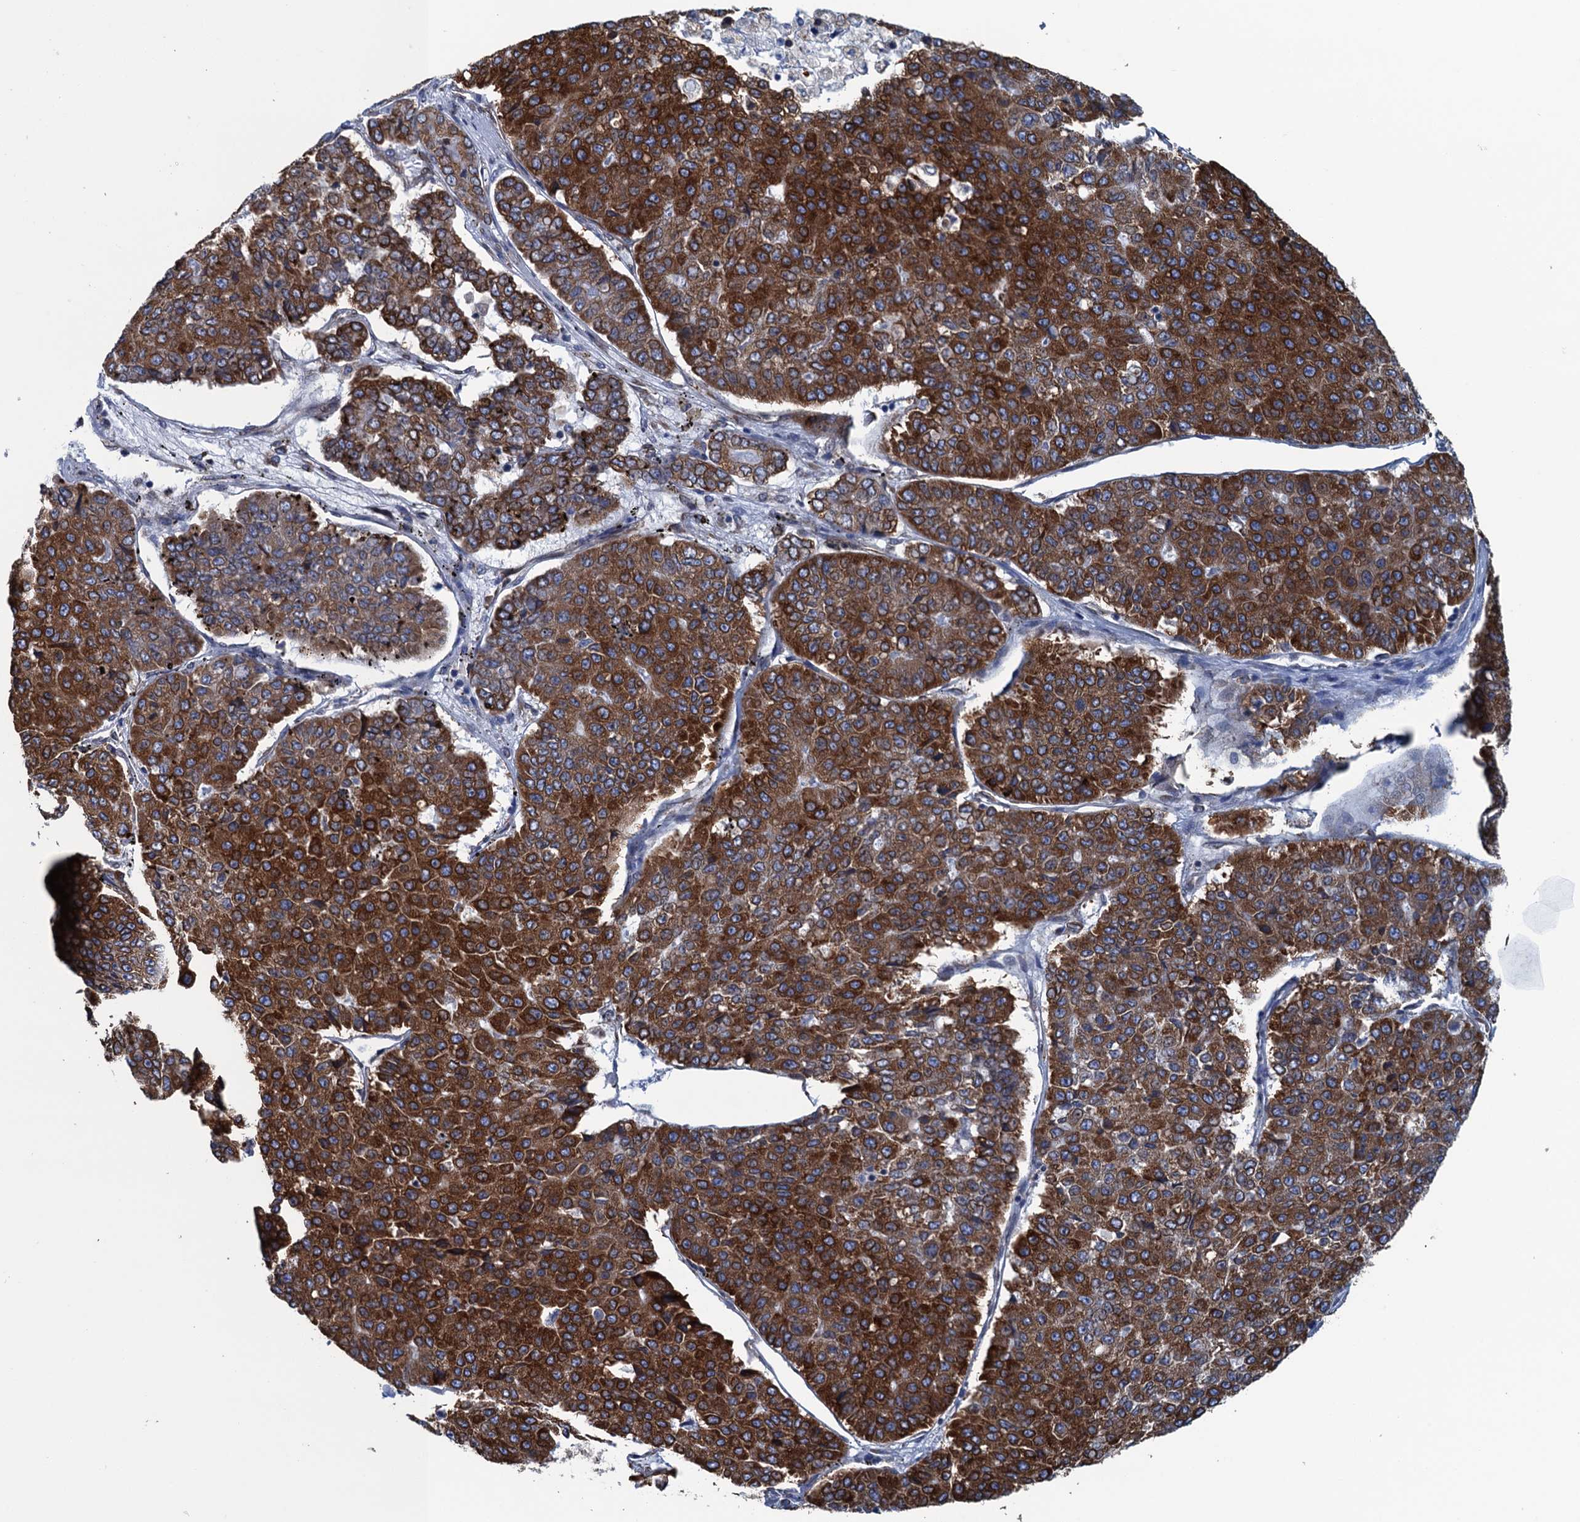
{"staining": {"intensity": "strong", "quantity": ">75%", "location": "cytoplasmic/membranous"}, "tissue": "pancreatic cancer", "cell_type": "Tumor cells", "image_type": "cancer", "snomed": [{"axis": "morphology", "description": "Adenocarcinoma, NOS"}, {"axis": "topography", "description": "Pancreas"}], "caption": "IHC histopathology image of neoplastic tissue: human pancreatic cancer stained using immunohistochemistry (IHC) shows high levels of strong protein expression localized specifically in the cytoplasmic/membranous of tumor cells, appearing as a cytoplasmic/membranous brown color.", "gene": "TMEM205", "patient": {"sex": "male", "age": 50}}